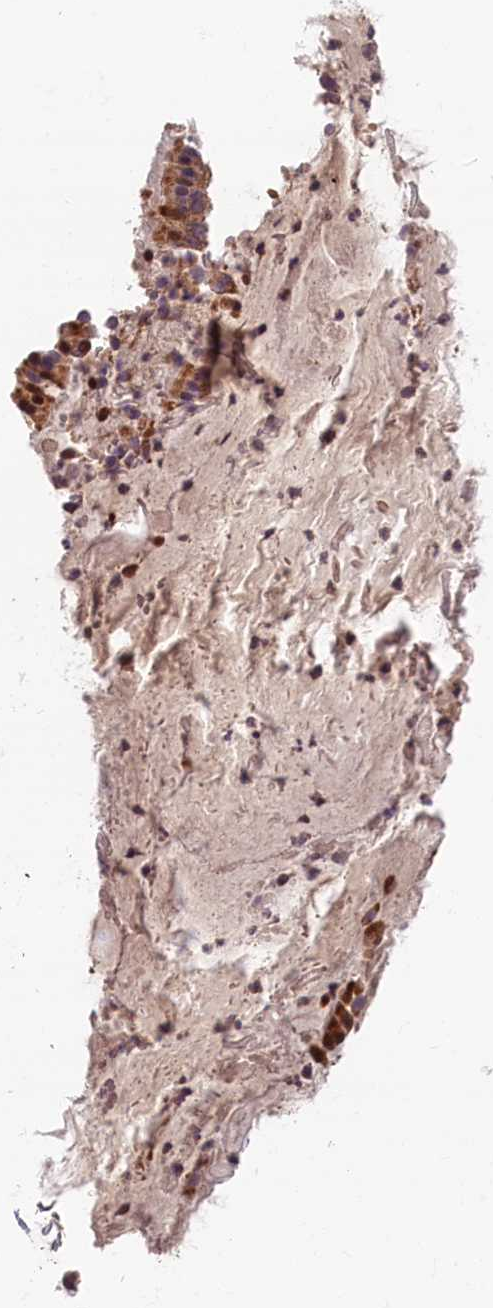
{"staining": {"intensity": "moderate", "quantity": "25%-75%", "location": "nuclear"}, "tissue": "adipose tissue", "cell_type": "Adipocytes", "image_type": "normal", "snomed": [{"axis": "morphology", "description": "Normal tissue, NOS"}, {"axis": "topography", "description": "Lymph node"}, {"axis": "topography", "description": "Cartilage tissue"}, {"axis": "topography", "description": "Bronchus"}], "caption": "The micrograph shows a brown stain indicating the presence of a protein in the nuclear of adipocytes in adipose tissue. The protein of interest is shown in brown color, while the nuclei are stained blue.", "gene": "KCNK6", "patient": {"sex": "male", "age": 63}}